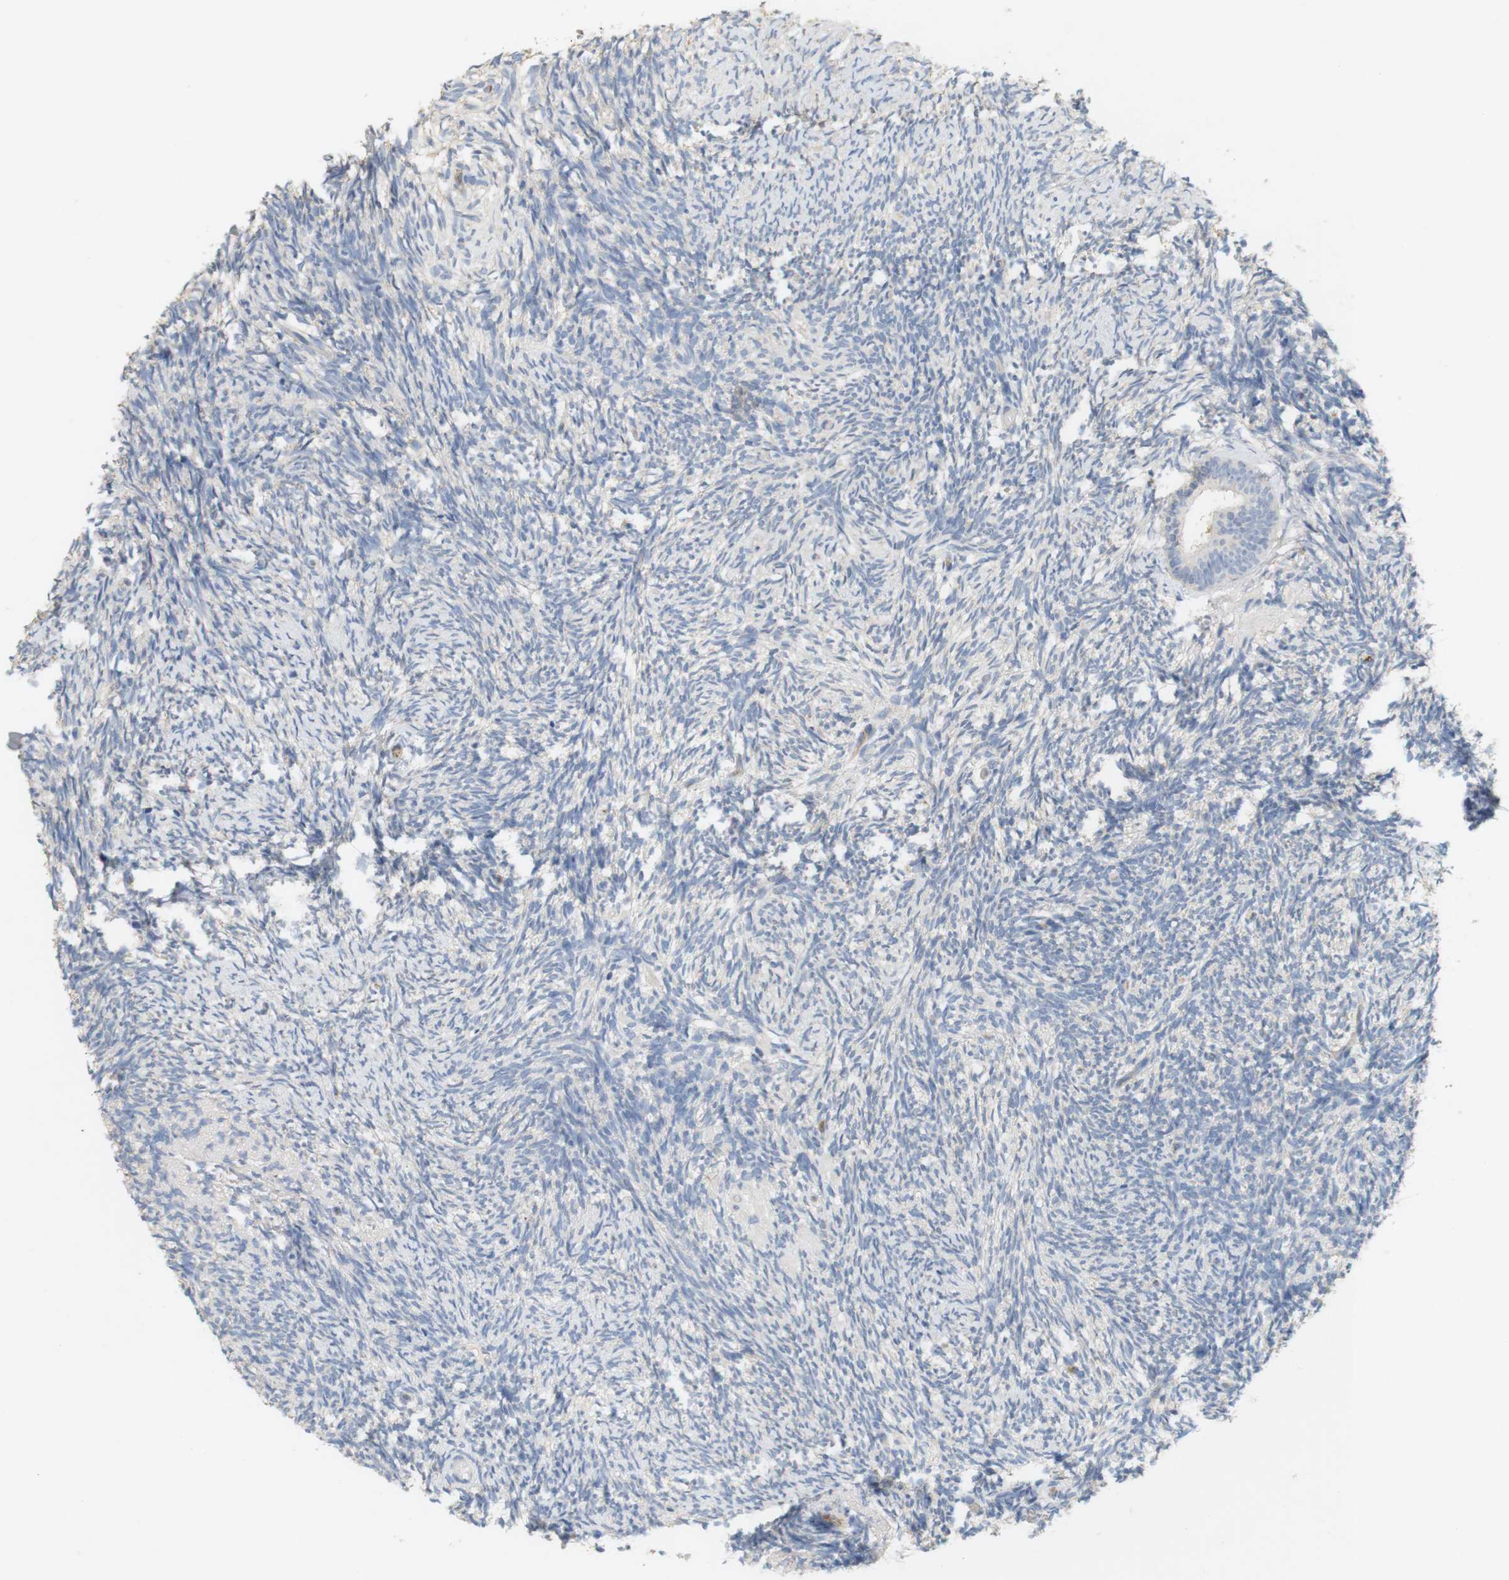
{"staining": {"intensity": "negative", "quantity": "none", "location": "none"}, "tissue": "ovary", "cell_type": "Ovarian stroma cells", "image_type": "normal", "snomed": [{"axis": "morphology", "description": "Normal tissue, NOS"}, {"axis": "topography", "description": "Ovary"}], "caption": "This image is of benign ovary stained with immunohistochemistry to label a protein in brown with the nuclei are counter-stained blue. There is no expression in ovarian stroma cells.", "gene": "OSR1", "patient": {"sex": "female", "age": 60}}